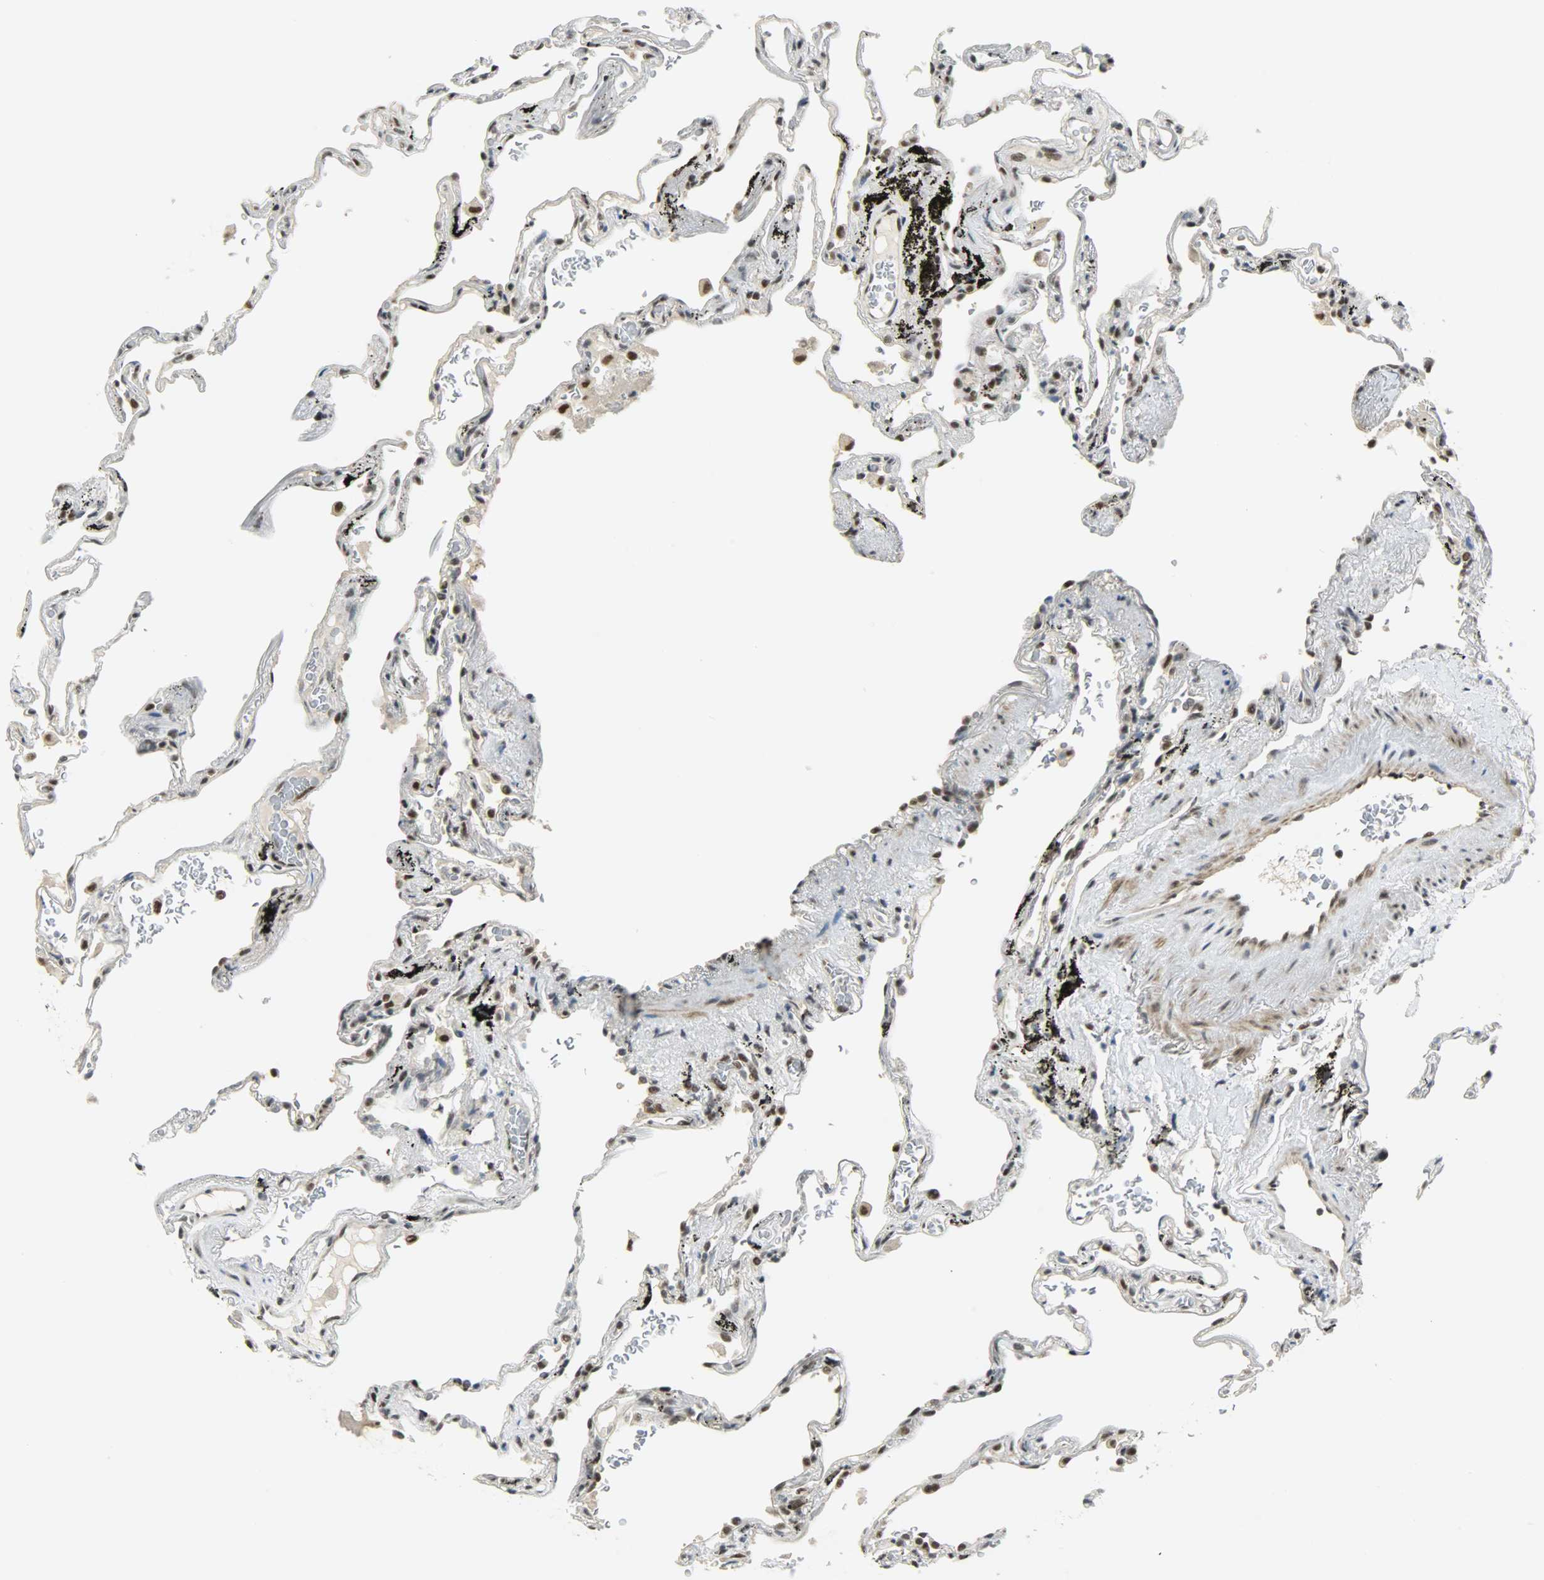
{"staining": {"intensity": "strong", "quantity": ">75%", "location": "nuclear"}, "tissue": "lung", "cell_type": "Alveolar cells", "image_type": "normal", "snomed": [{"axis": "morphology", "description": "Normal tissue, NOS"}, {"axis": "morphology", "description": "Inflammation, NOS"}, {"axis": "topography", "description": "Lung"}], "caption": "The image shows staining of unremarkable lung, revealing strong nuclear protein staining (brown color) within alveolar cells.", "gene": "SUGP1", "patient": {"sex": "male", "age": 69}}